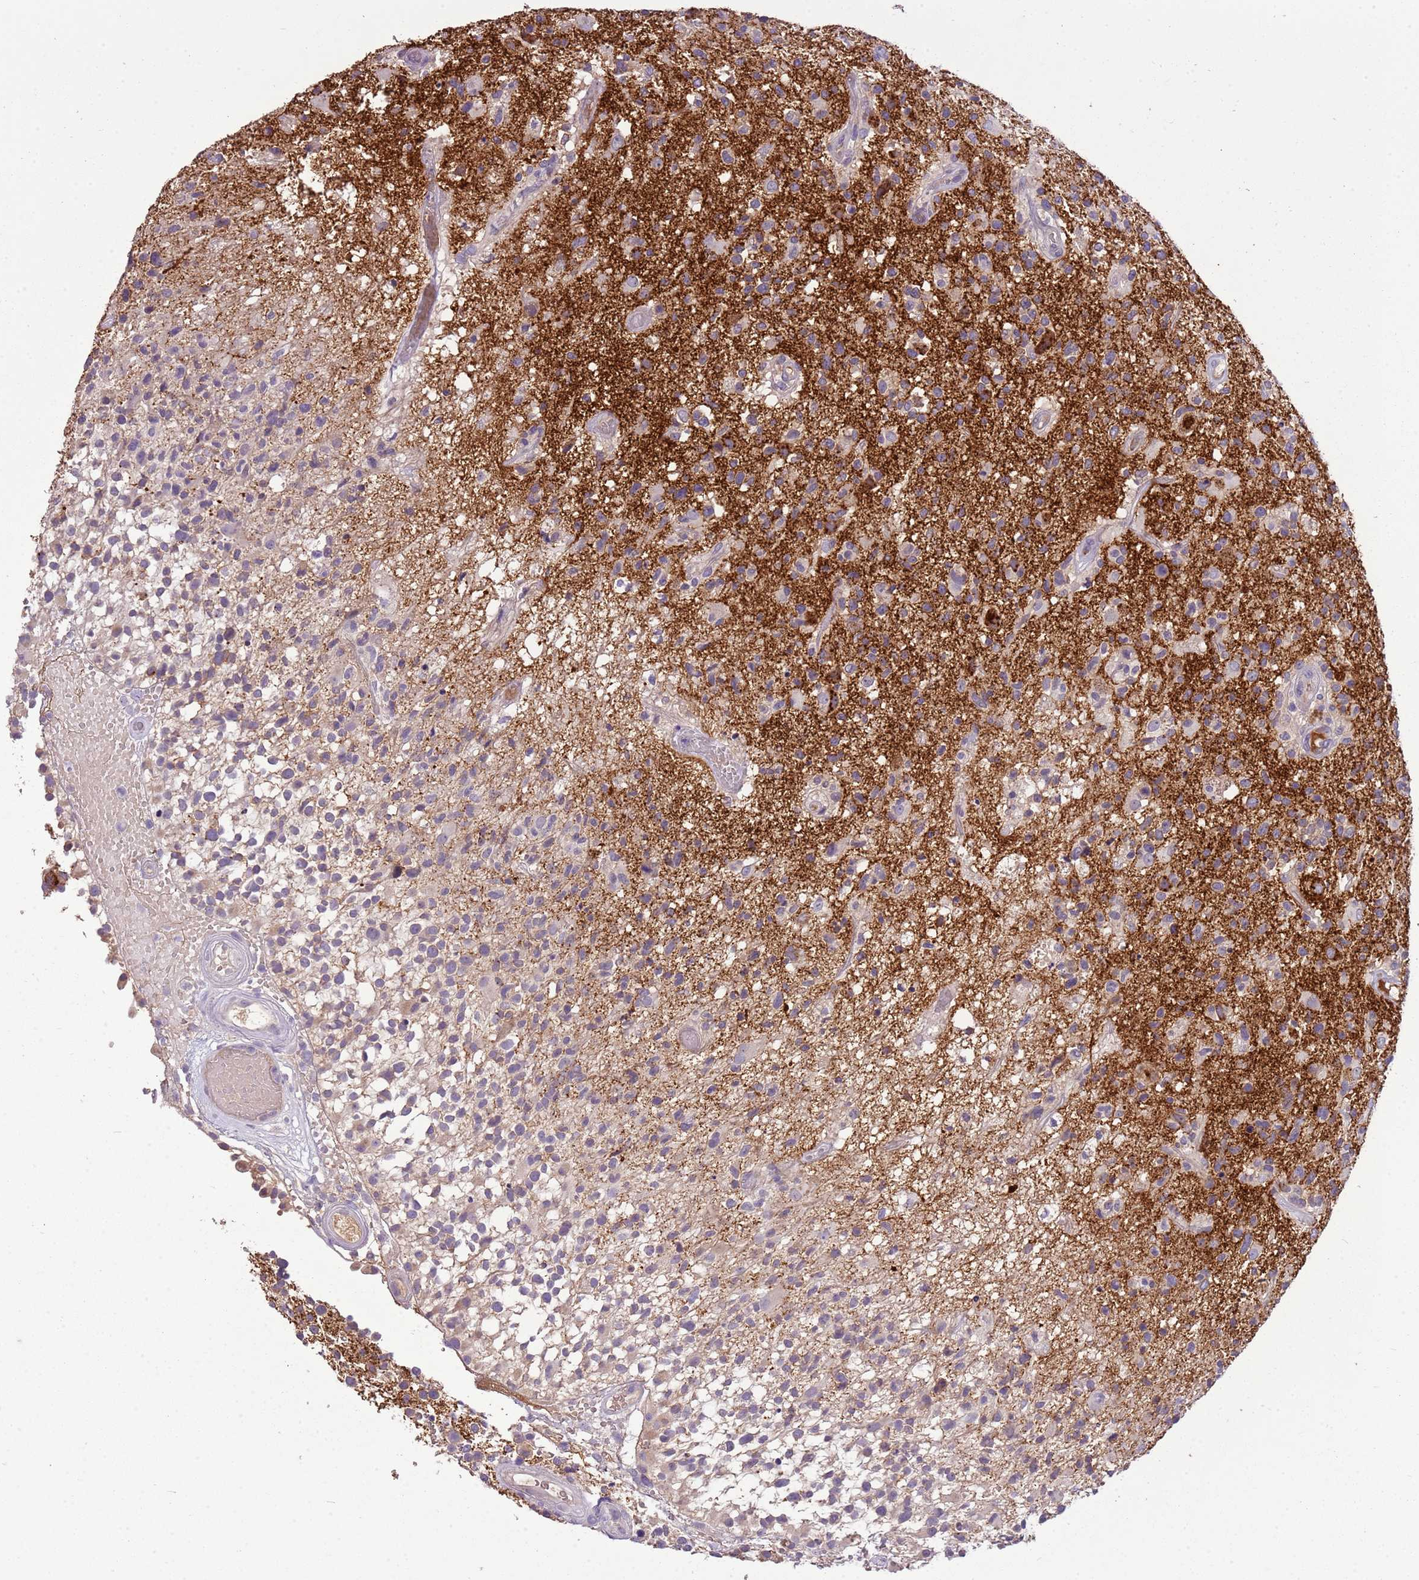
{"staining": {"intensity": "weak", "quantity": "<25%", "location": "cytoplasmic/membranous"}, "tissue": "glioma", "cell_type": "Tumor cells", "image_type": "cancer", "snomed": [{"axis": "morphology", "description": "Glioma, malignant, High grade"}, {"axis": "morphology", "description": "Glioblastoma, NOS"}, {"axis": "topography", "description": "Brain"}], "caption": "DAB (3,3'-diaminobenzidine) immunohistochemical staining of human glioblastoma exhibits no significant positivity in tumor cells.", "gene": "SCAMP5", "patient": {"sex": "male", "age": 60}}